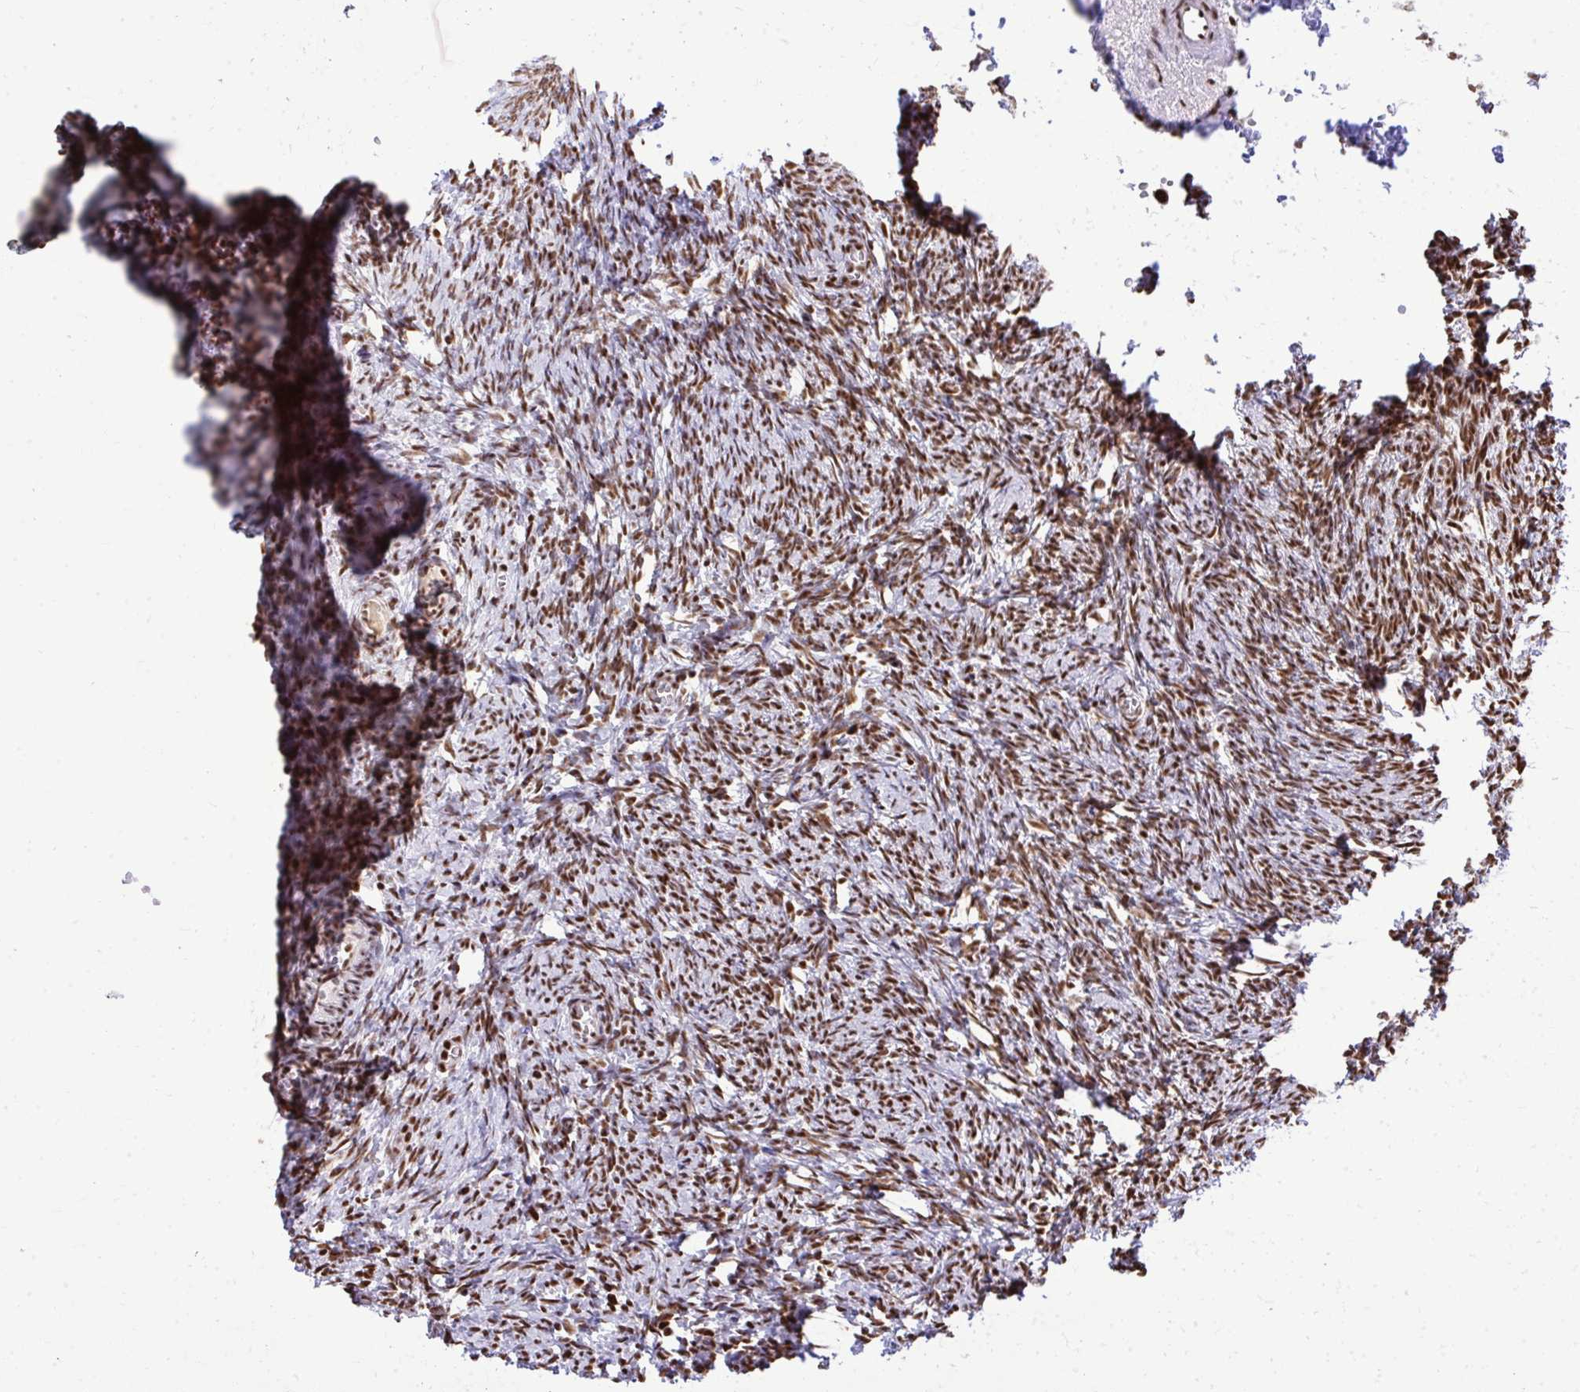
{"staining": {"intensity": "moderate", "quantity": ">75%", "location": "nuclear"}, "tissue": "ovary", "cell_type": "Follicle cells", "image_type": "normal", "snomed": [{"axis": "morphology", "description": "Normal tissue, NOS"}, {"axis": "topography", "description": "Ovary"}], "caption": "Brown immunohistochemical staining in normal ovary exhibits moderate nuclear staining in about >75% of follicle cells.", "gene": "PRPF19", "patient": {"sex": "female", "age": 41}}